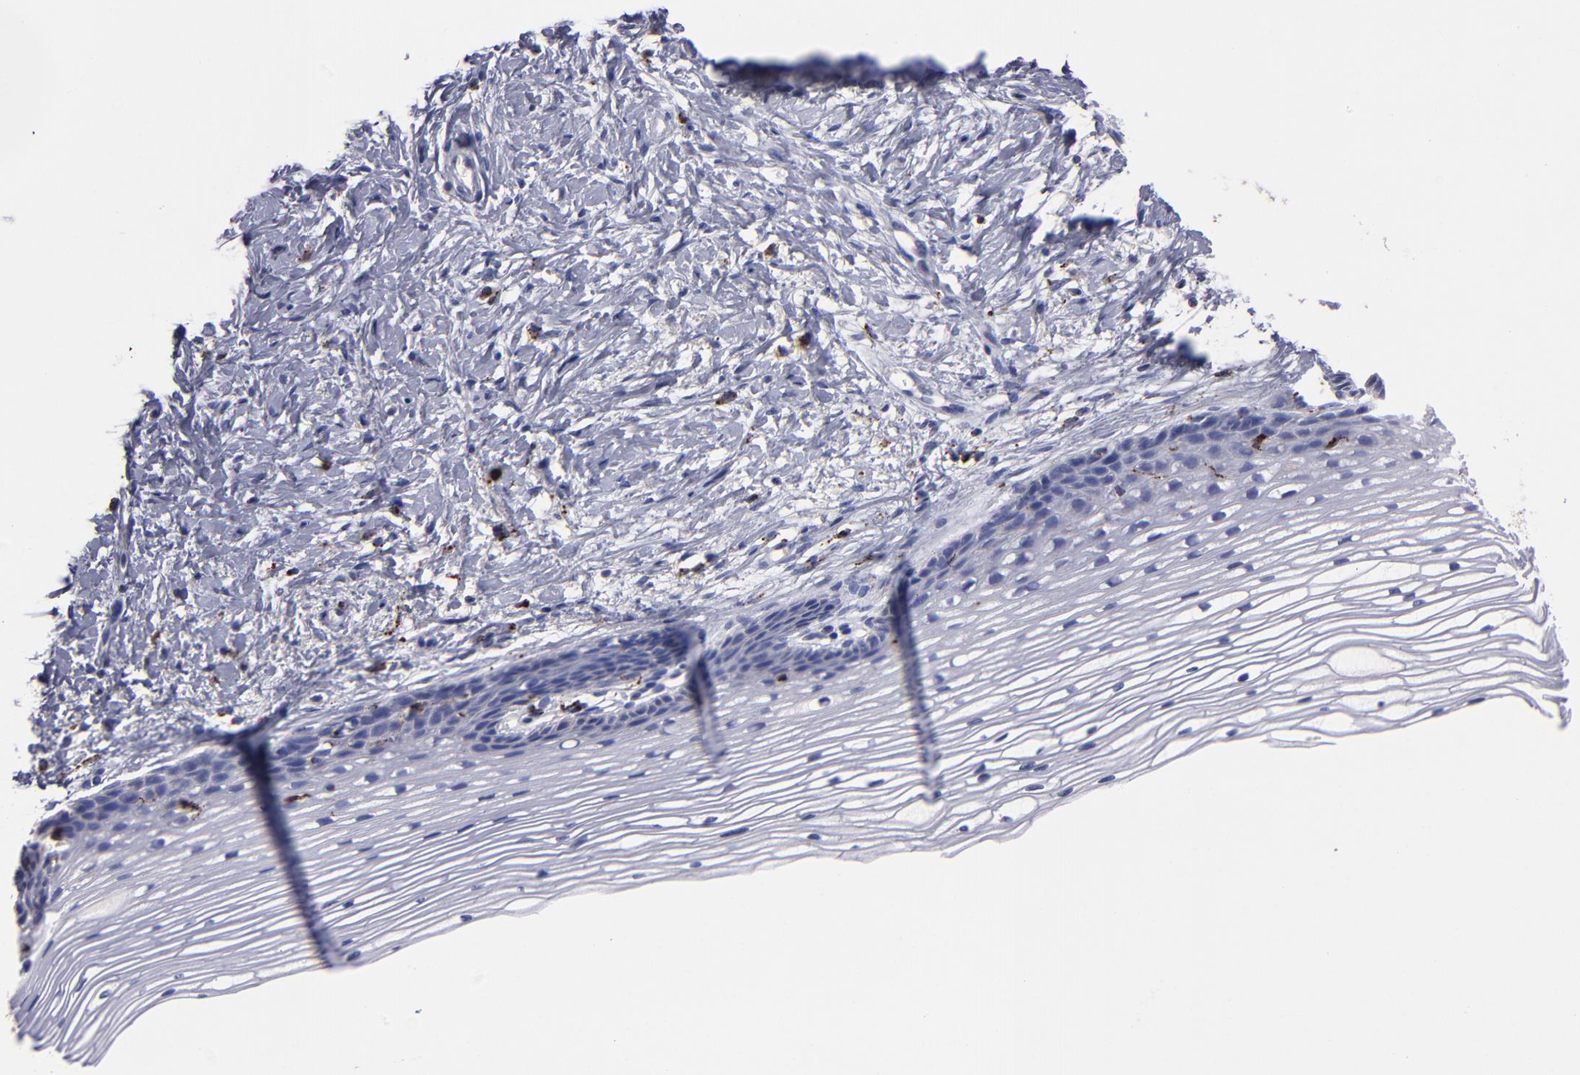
{"staining": {"intensity": "moderate", "quantity": "<25%", "location": "nuclear"}, "tissue": "cervix", "cell_type": "Glandular cells", "image_type": "normal", "snomed": [{"axis": "morphology", "description": "Normal tissue, NOS"}, {"axis": "topography", "description": "Cervix"}], "caption": "Immunohistochemistry micrograph of benign human cervix stained for a protein (brown), which shows low levels of moderate nuclear positivity in approximately <25% of glandular cells.", "gene": "CTSS", "patient": {"sex": "female", "age": 77}}